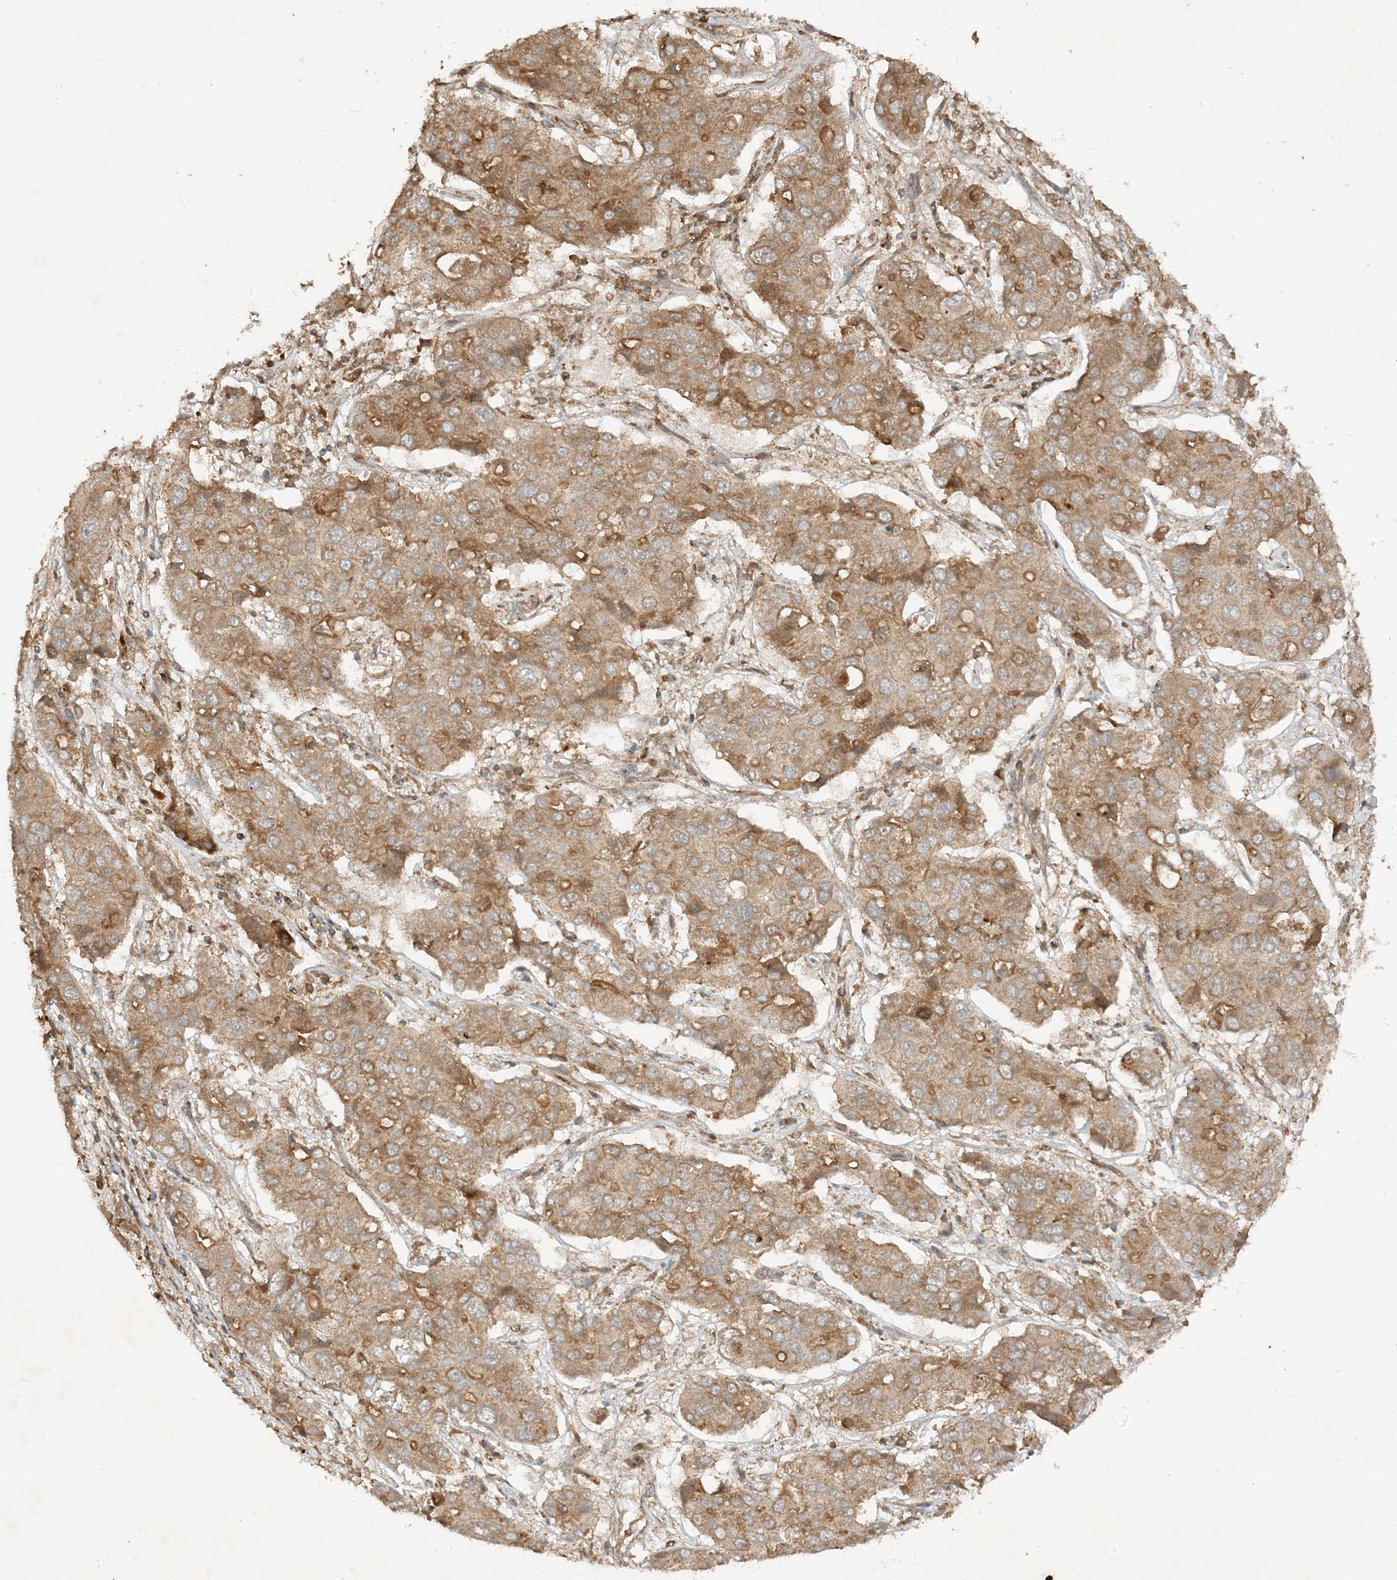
{"staining": {"intensity": "moderate", "quantity": ">75%", "location": "cytoplasmic/membranous"}, "tissue": "liver cancer", "cell_type": "Tumor cells", "image_type": "cancer", "snomed": [{"axis": "morphology", "description": "Cholangiocarcinoma"}, {"axis": "topography", "description": "Liver"}], "caption": "Immunohistochemical staining of human liver cancer (cholangiocarcinoma) demonstrates moderate cytoplasmic/membranous protein expression in approximately >75% of tumor cells. (IHC, brightfield microscopy, high magnification).", "gene": "XRN1", "patient": {"sex": "male", "age": 67}}